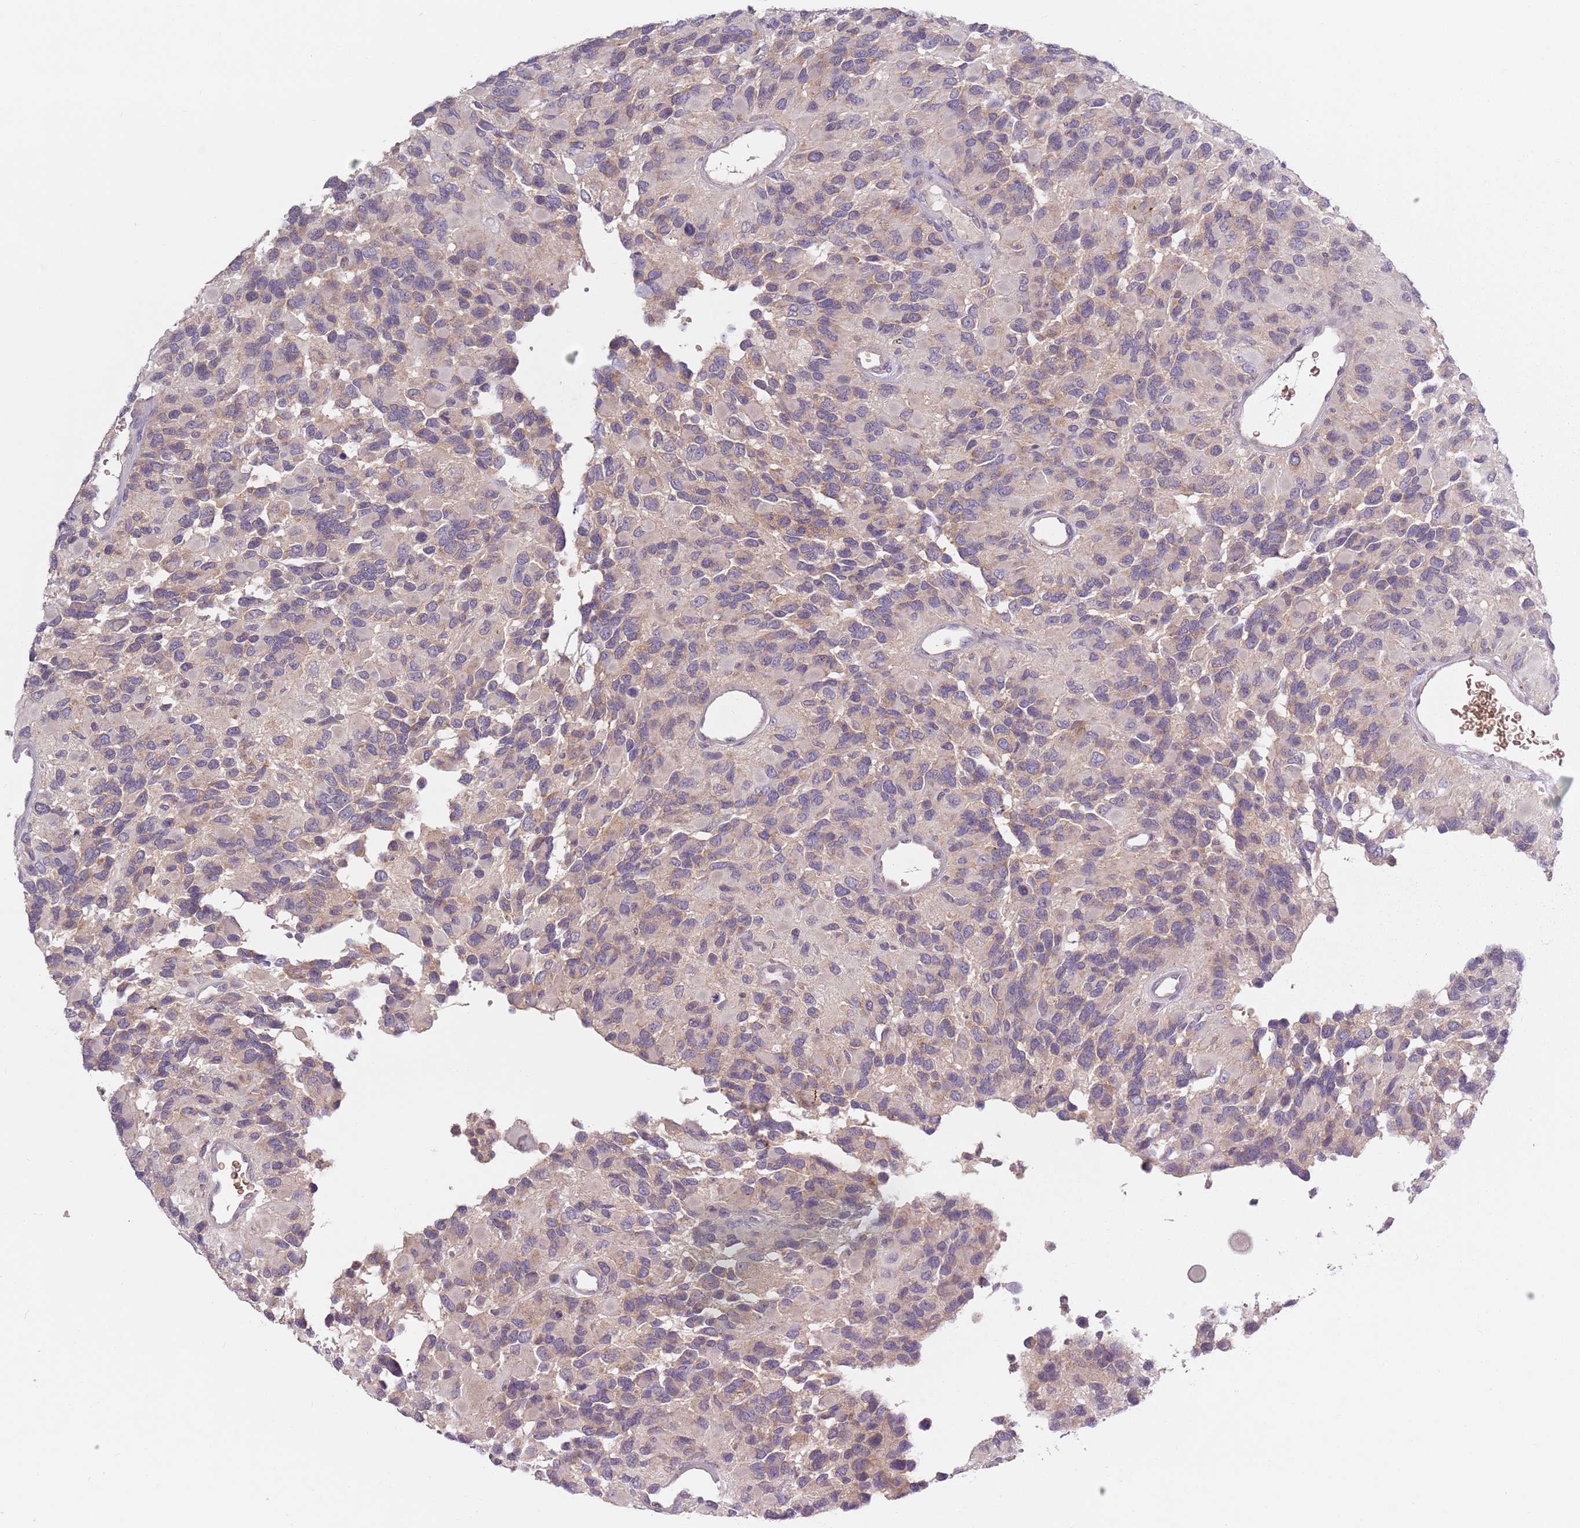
{"staining": {"intensity": "weak", "quantity": "25%-75%", "location": "cytoplasmic/membranous"}, "tissue": "glioma", "cell_type": "Tumor cells", "image_type": "cancer", "snomed": [{"axis": "morphology", "description": "Glioma, malignant, High grade"}, {"axis": "topography", "description": "Brain"}], "caption": "Glioma was stained to show a protein in brown. There is low levels of weak cytoplasmic/membranous positivity in approximately 25%-75% of tumor cells.", "gene": "ASB13", "patient": {"sex": "male", "age": 77}}